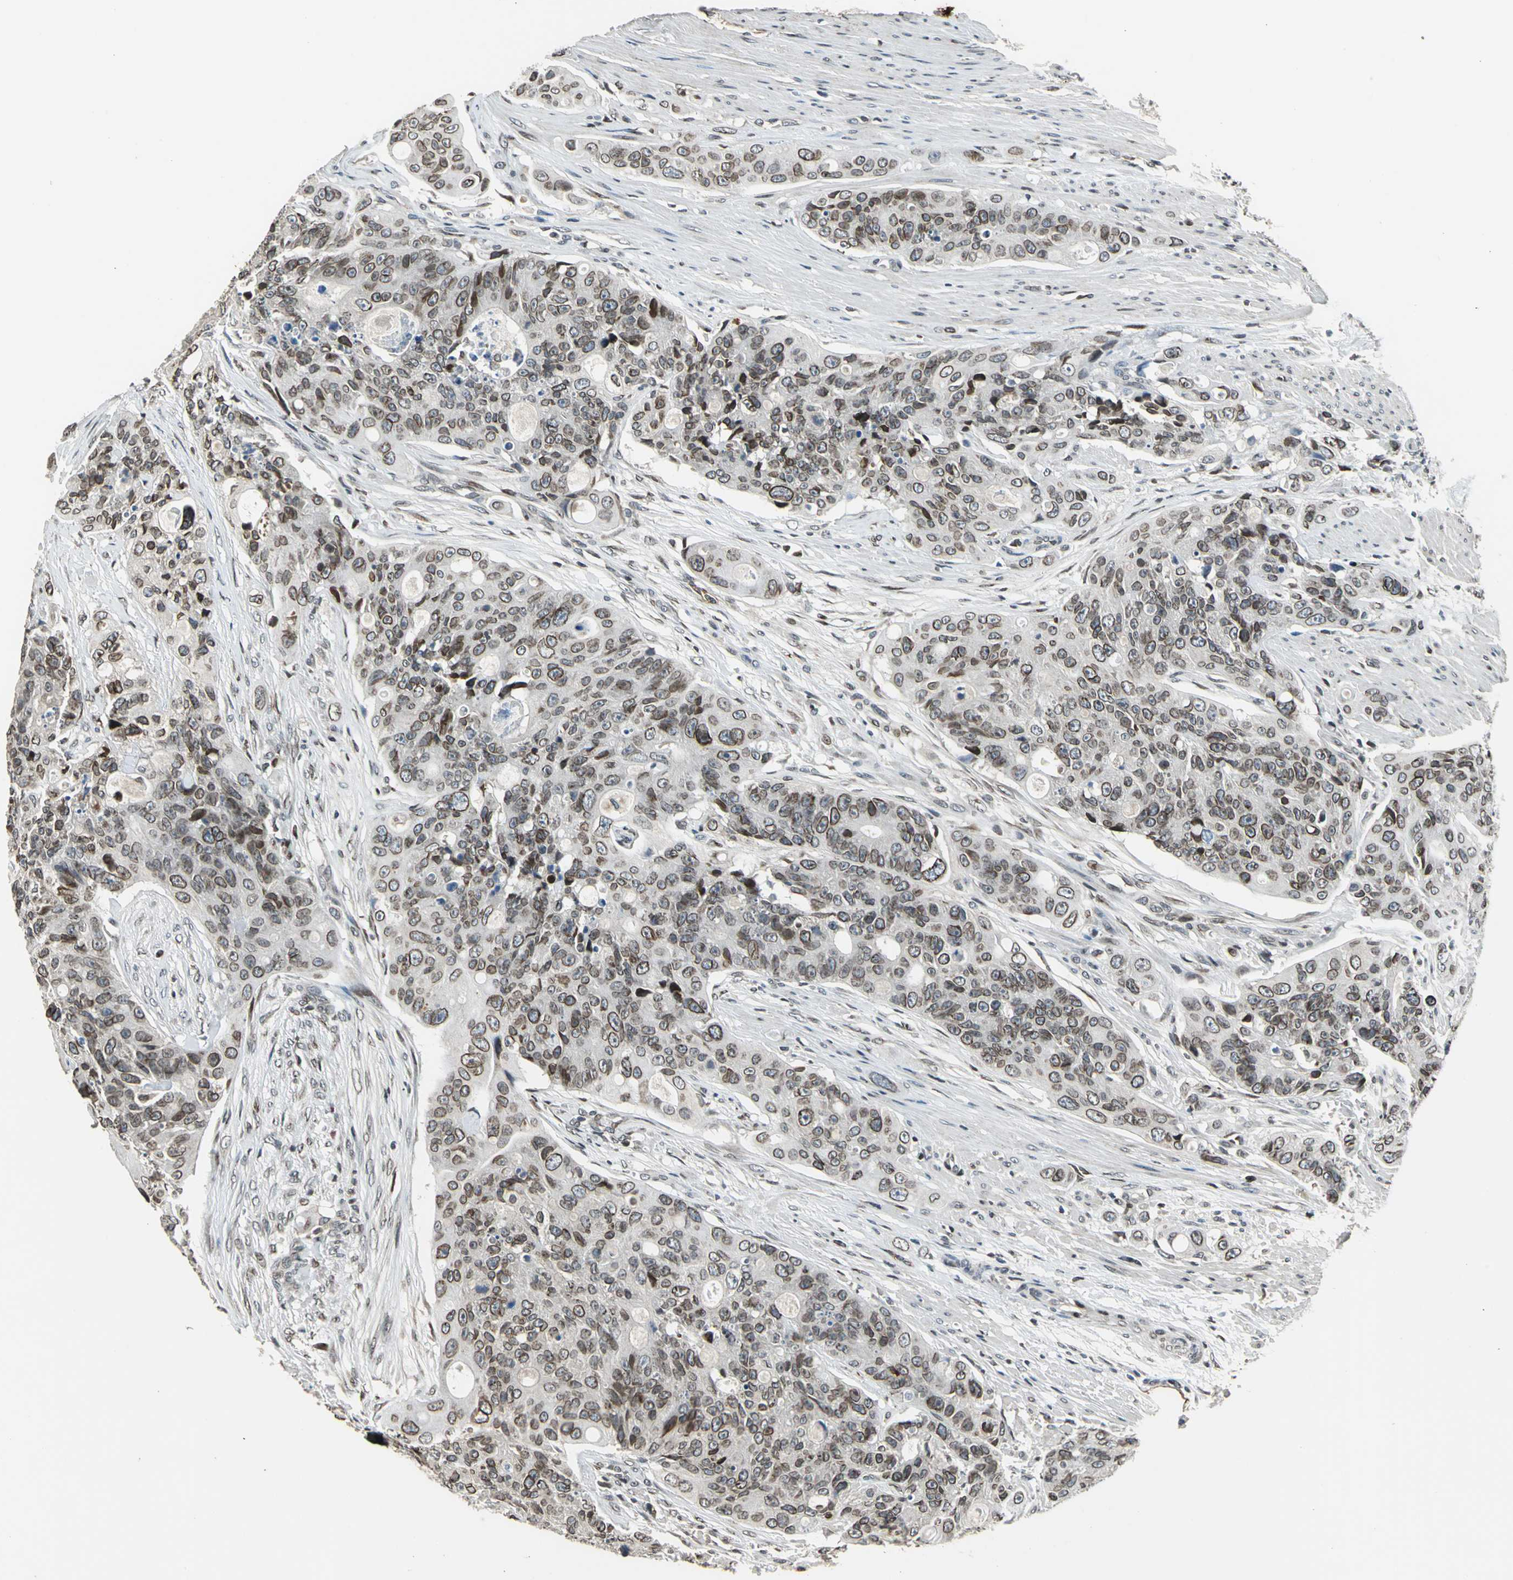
{"staining": {"intensity": "moderate", "quantity": ">75%", "location": "cytoplasmic/membranous,nuclear"}, "tissue": "colorectal cancer", "cell_type": "Tumor cells", "image_type": "cancer", "snomed": [{"axis": "morphology", "description": "Adenocarcinoma, NOS"}, {"axis": "topography", "description": "Colon"}], "caption": "The immunohistochemical stain highlights moderate cytoplasmic/membranous and nuclear positivity in tumor cells of adenocarcinoma (colorectal) tissue.", "gene": "BRIP1", "patient": {"sex": "female", "age": 57}}